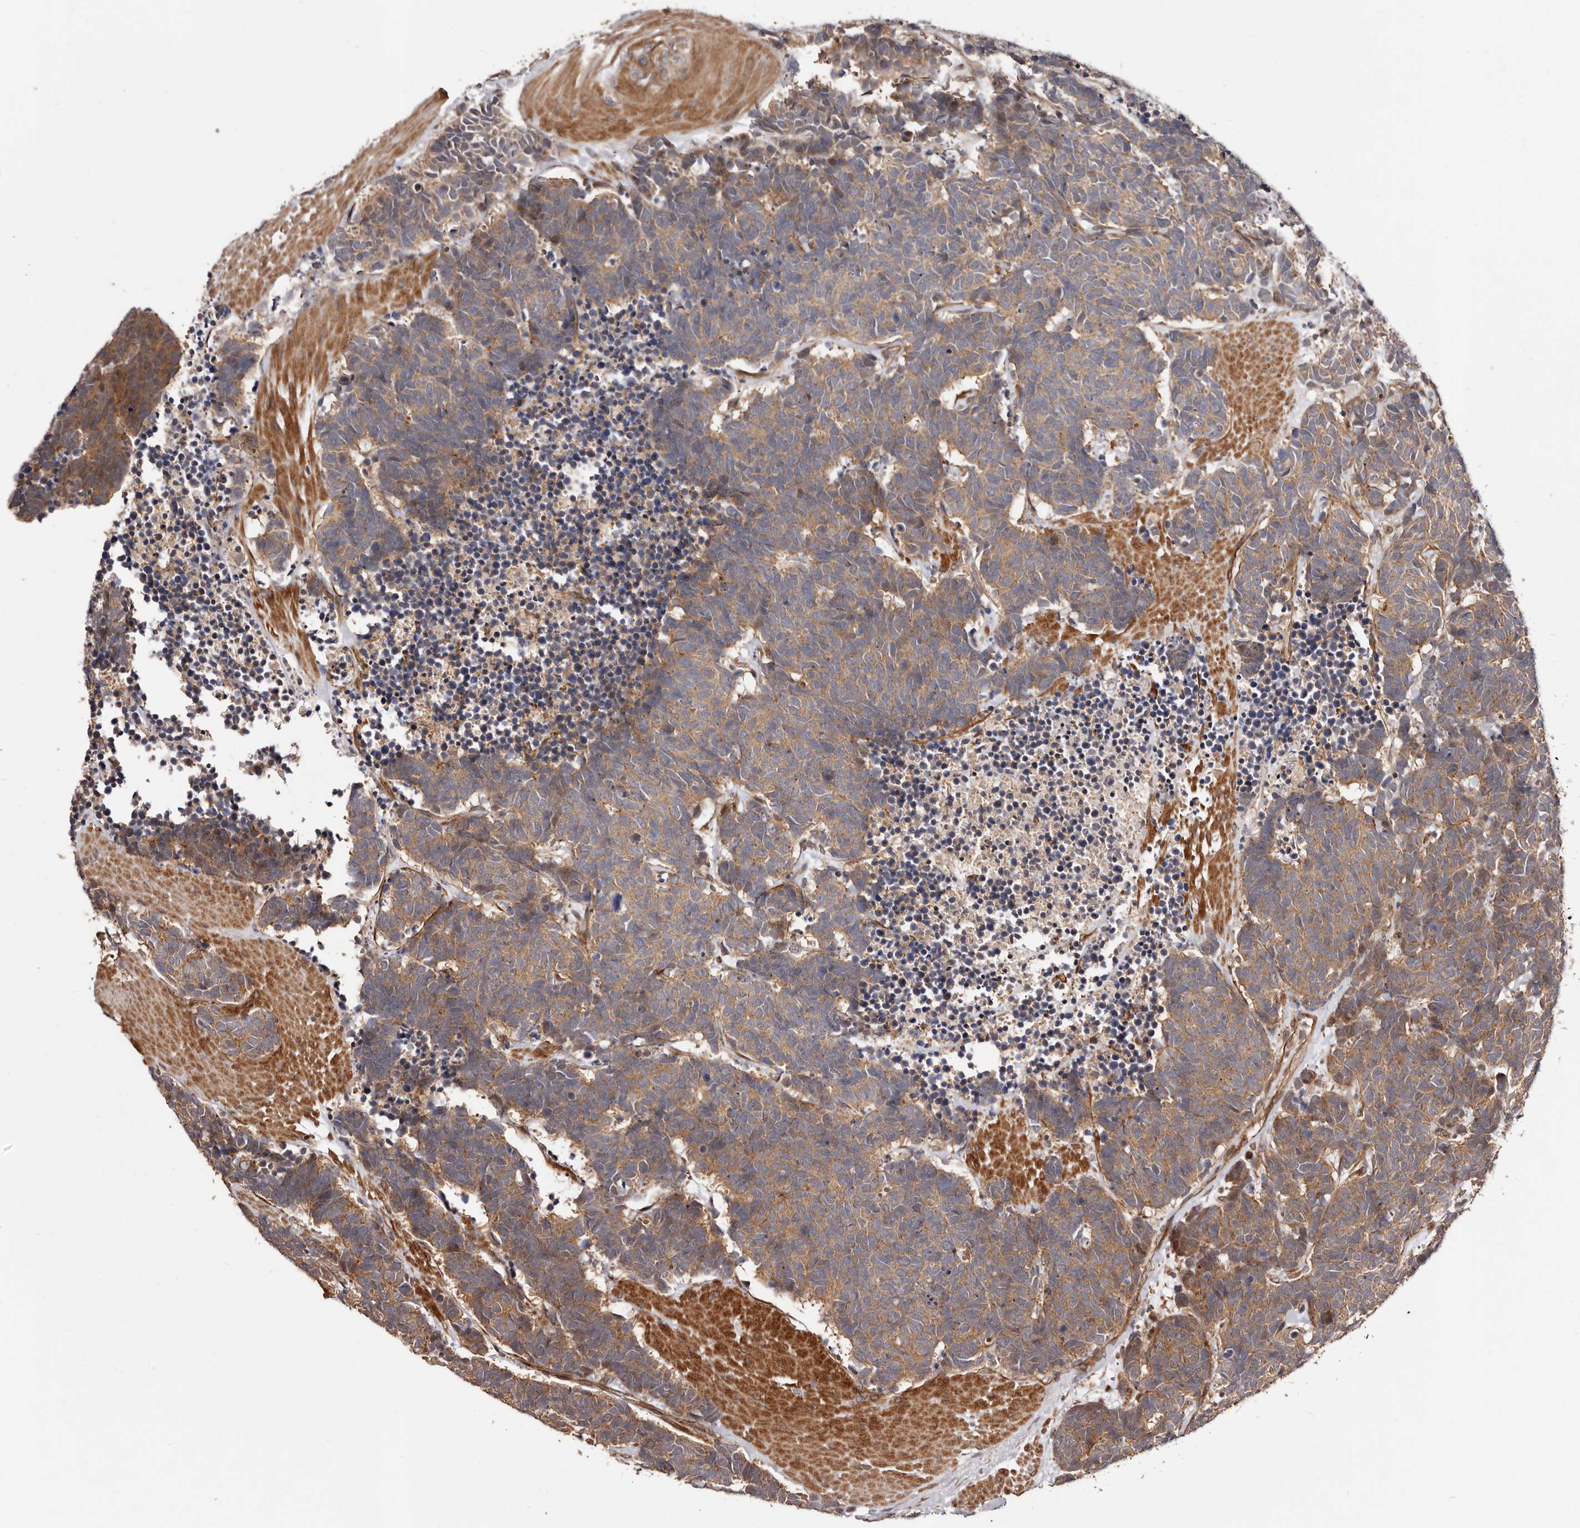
{"staining": {"intensity": "moderate", "quantity": ">75%", "location": "cytoplasmic/membranous"}, "tissue": "carcinoid", "cell_type": "Tumor cells", "image_type": "cancer", "snomed": [{"axis": "morphology", "description": "Carcinoma, NOS"}, {"axis": "morphology", "description": "Carcinoid, malignant, NOS"}, {"axis": "topography", "description": "Urinary bladder"}], "caption": "IHC staining of carcinoma, which shows medium levels of moderate cytoplasmic/membranous staining in about >75% of tumor cells indicating moderate cytoplasmic/membranous protein staining. The staining was performed using DAB (3,3'-diaminobenzidine) (brown) for protein detection and nuclei were counterstained in hematoxylin (blue).", "gene": "GTPBP1", "patient": {"sex": "male", "age": 57}}